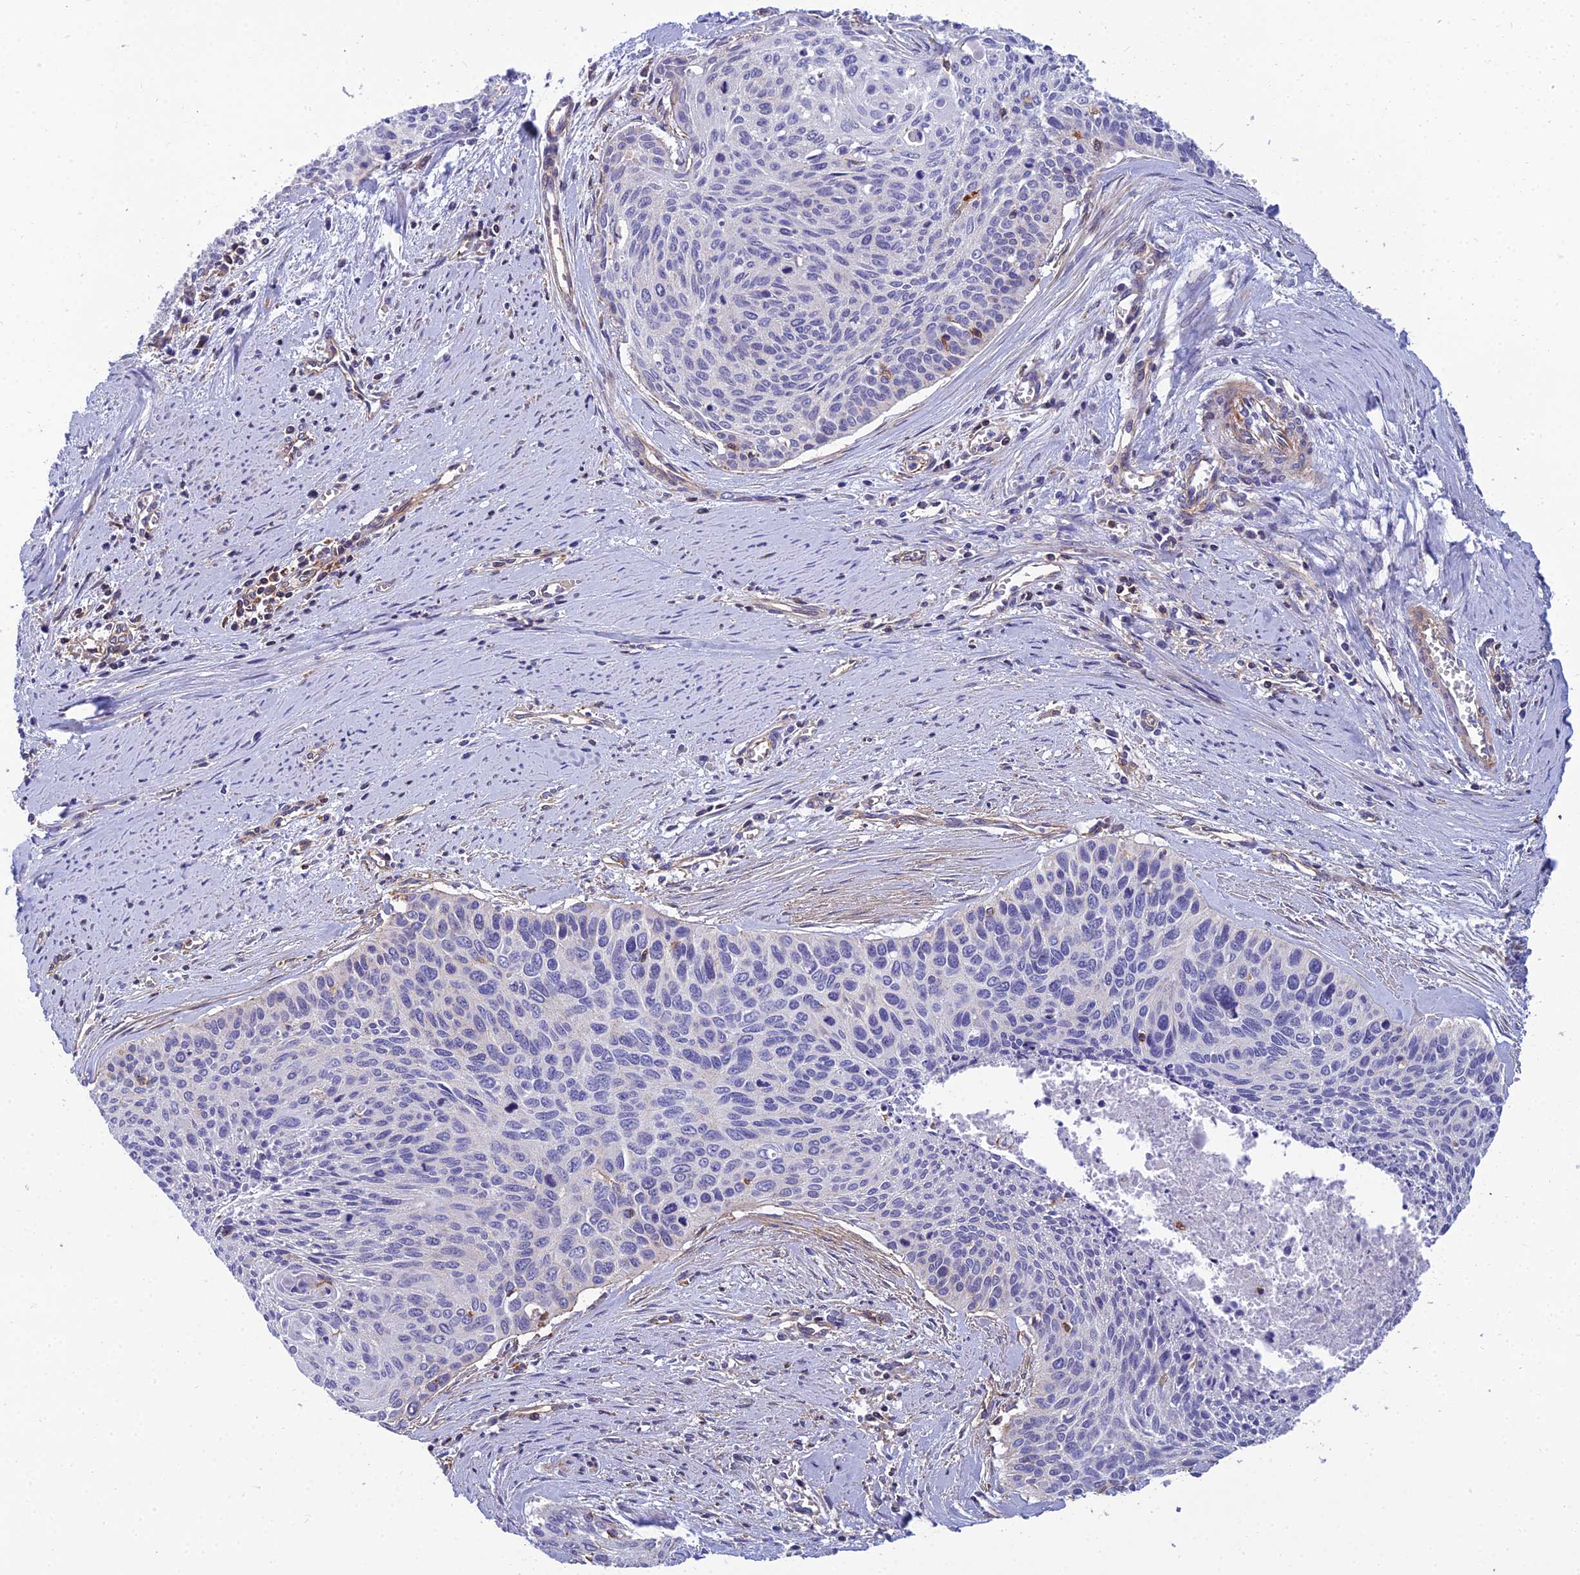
{"staining": {"intensity": "negative", "quantity": "none", "location": "none"}, "tissue": "cervical cancer", "cell_type": "Tumor cells", "image_type": "cancer", "snomed": [{"axis": "morphology", "description": "Squamous cell carcinoma, NOS"}, {"axis": "topography", "description": "Cervix"}], "caption": "Squamous cell carcinoma (cervical) was stained to show a protein in brown. There is no significant positivity in tumor cells.", "gene": "PPP1R18", "patient": {"sex": "female", "age": 55}}